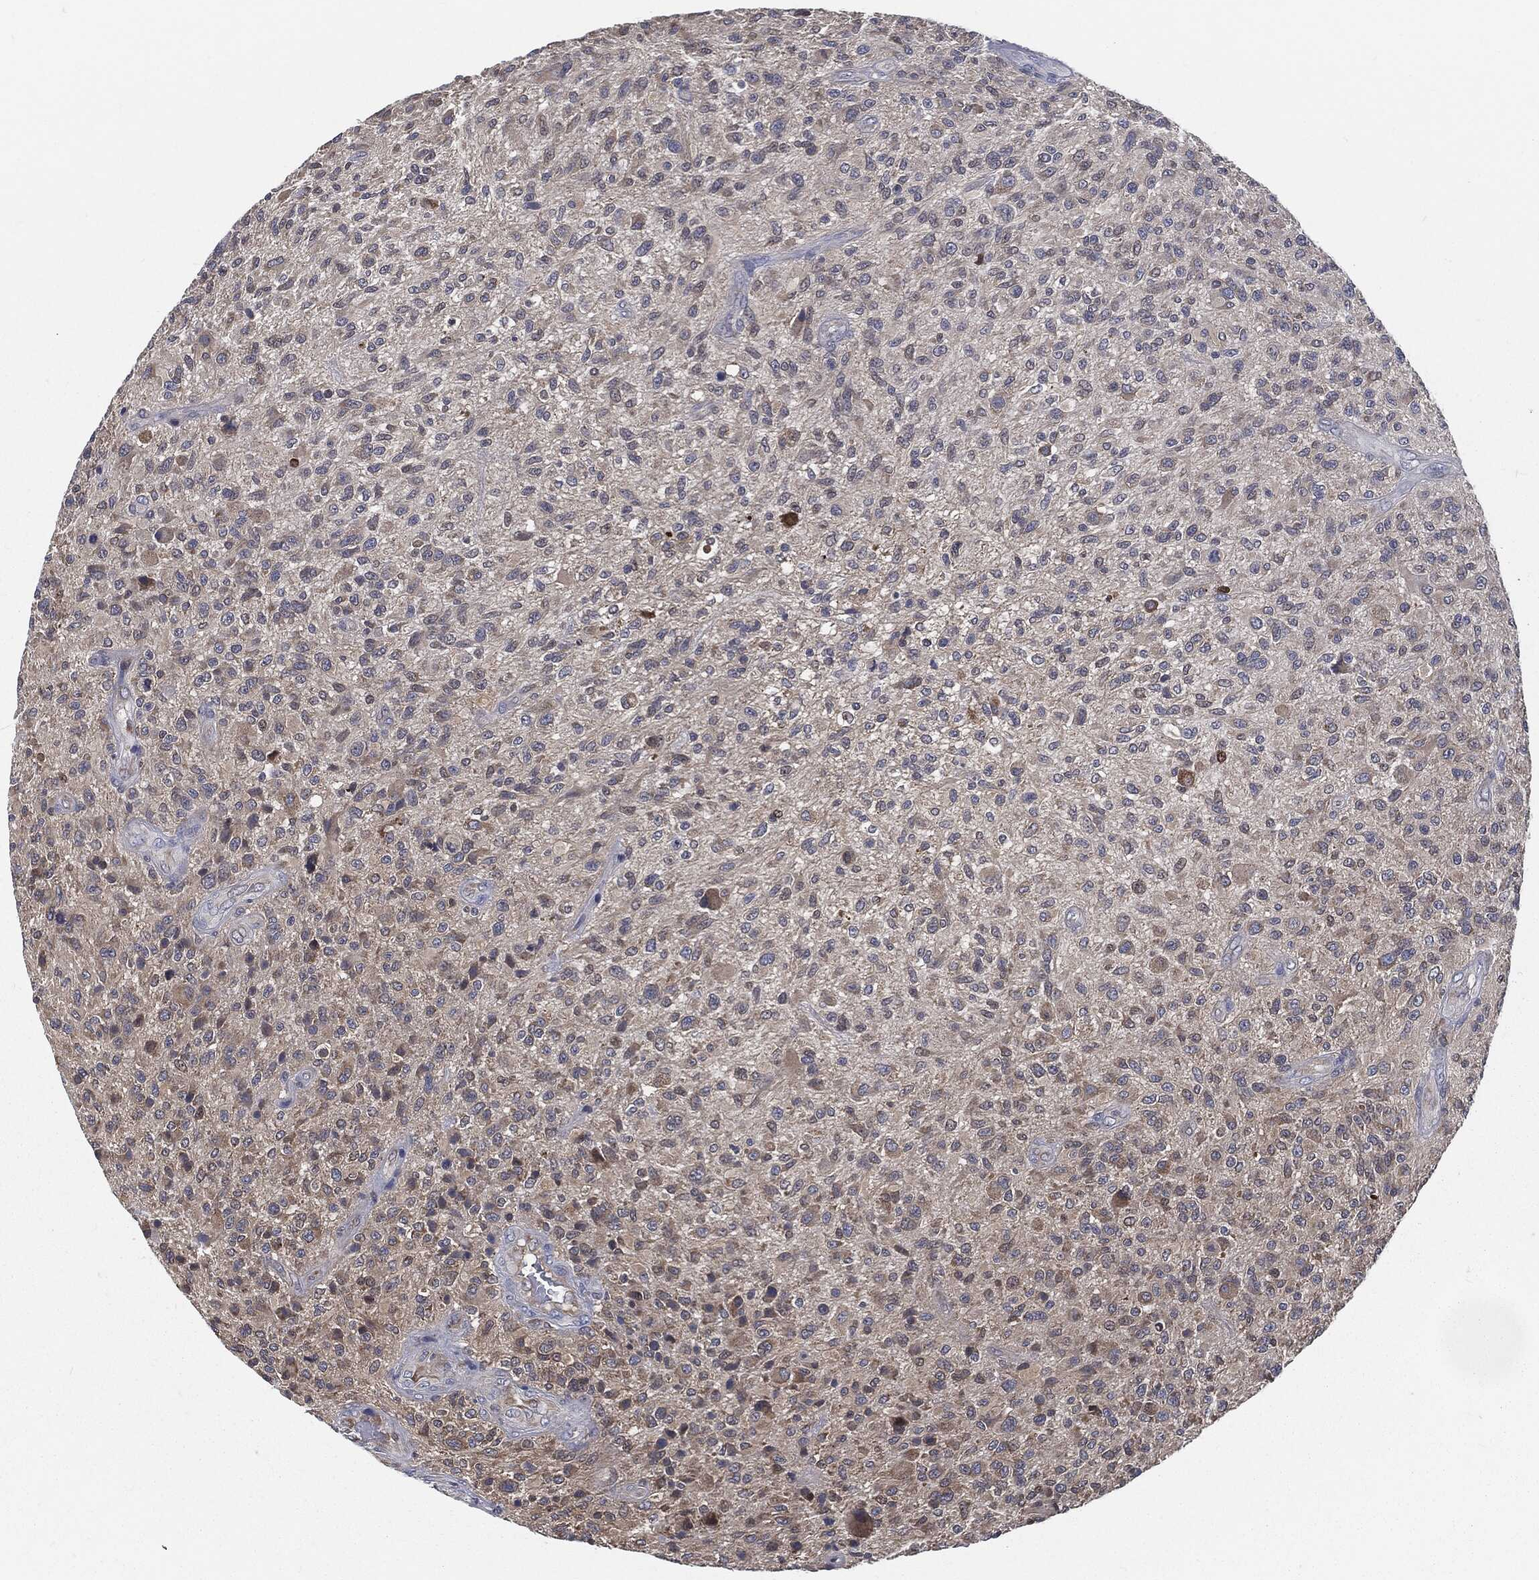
{"staining": {"intensity": "weak", "quantity": "<25%", "location": "cytoplasmic/membranous"}, "tissue": "glioma", "cell_type": "Tumor cells", "image_type": "cancer", "snomed": [{"axis": "morphology", "description": "Glioma, malignant, High grade"}, {"axis": "topography", "description": "Brain"}], "caption": "High magnification brightfield microscopy of malignant high-grade glioma stained with DAB (3,3'-diaminobenzidine) (brown) and counterstained with hematoxylin (blue): tumor cells show no significant expression. (Stains: DAB immunohistochemistry (IHC) with hematoxylin counter stain, Microscopy: brightfield microscopy at high magnification).", "gene": "PRDX4", "patient": {"sex": "male", "age": 47}}